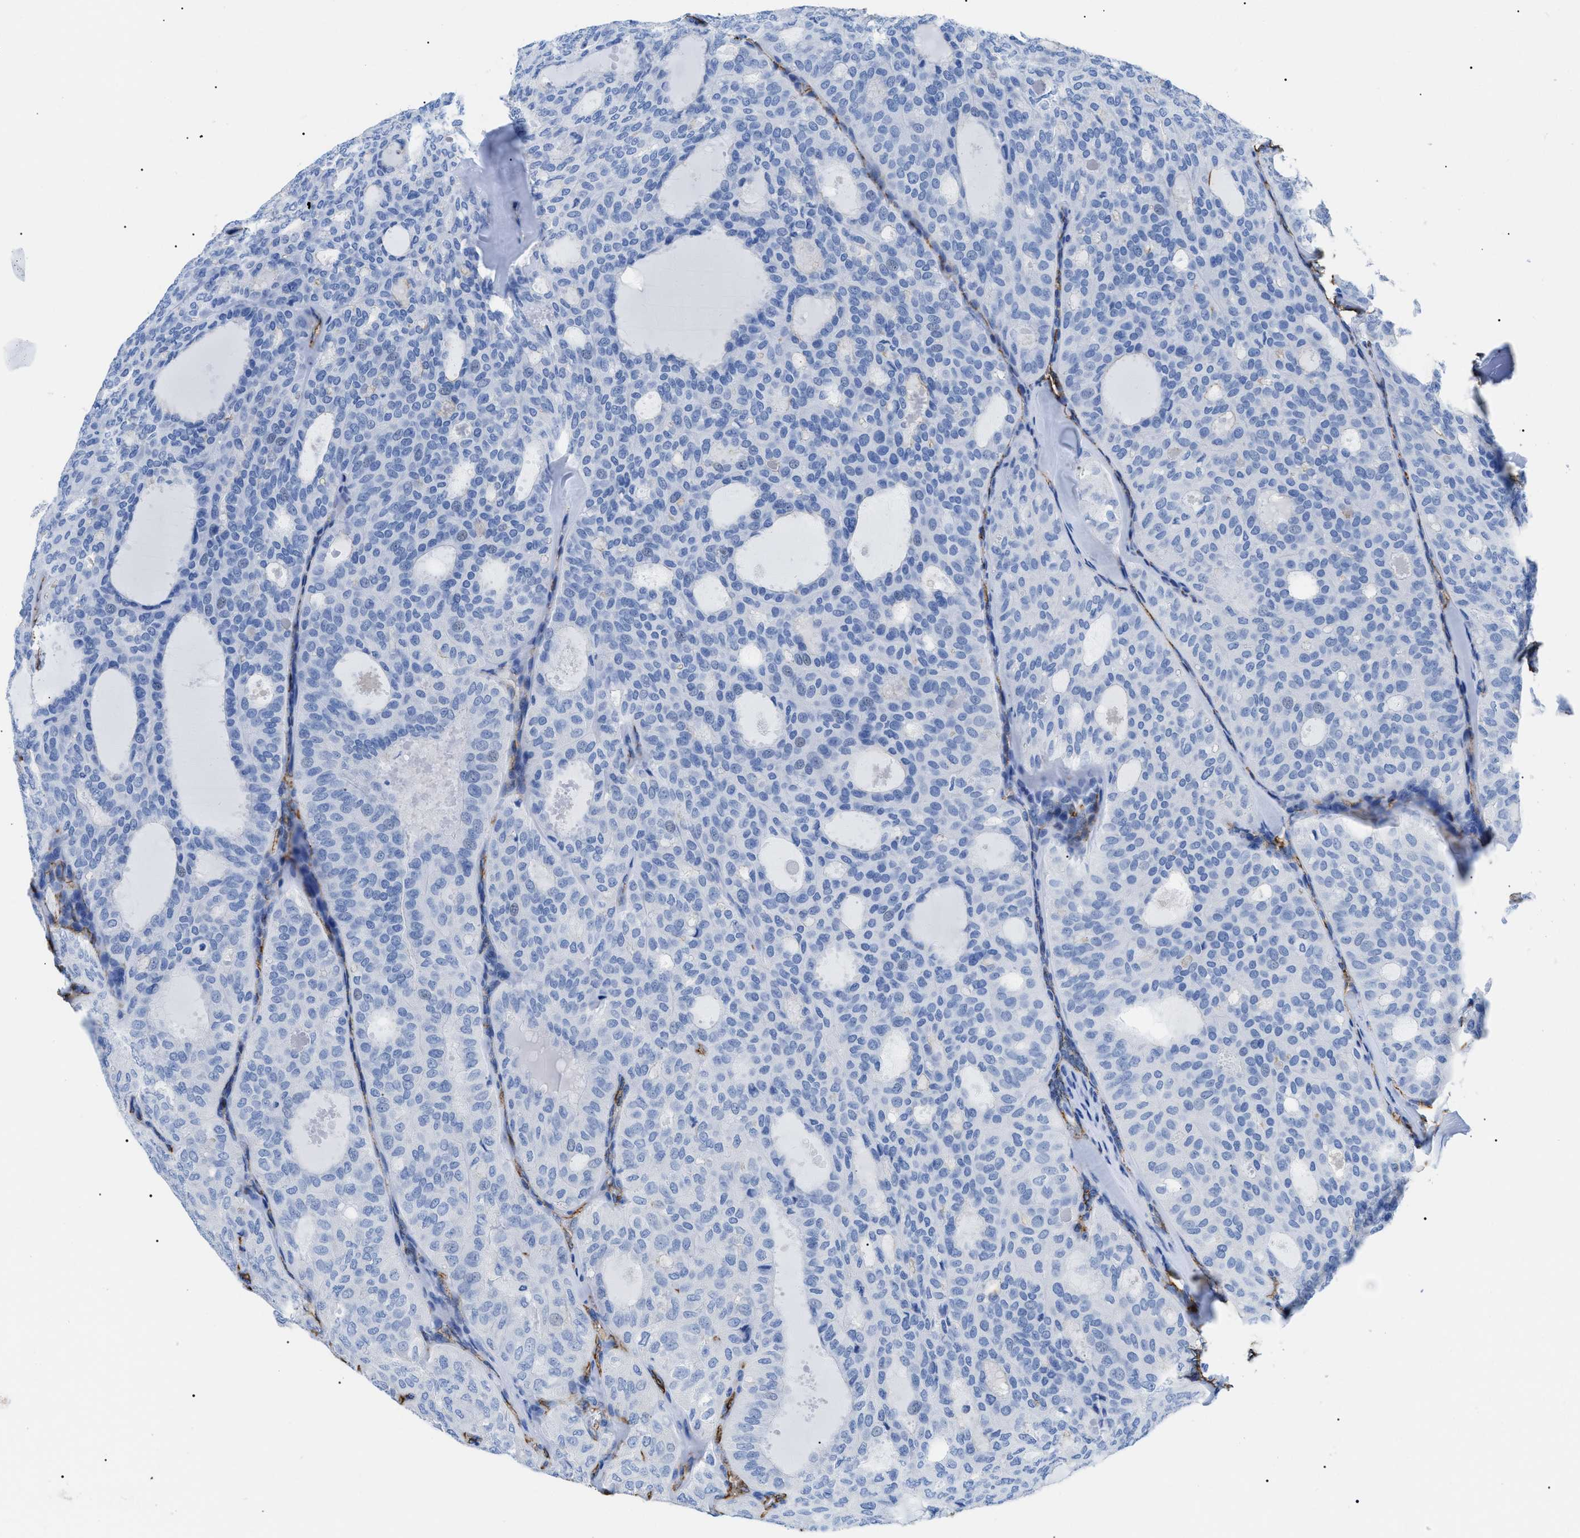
{"staining": {"intensity": "negative", "quantity": "none", "location": "none"}, "tissue": "thyroid cancer", "cell_type": "Tumor cells", "image_type": "cancer", "snomed": [{"axis": "morphology", "description": "Follicular adenoma carcinoma, NOS"}, {"axis": "topography", "description": "Thyroid gland"}], "caption": "Histopathology image shows no protein expression in tumor cells of thyroid follicular adenoma carcinoma tissue.", "gene": "PODXL", "patient": {"sex": "male", "age": 75}}